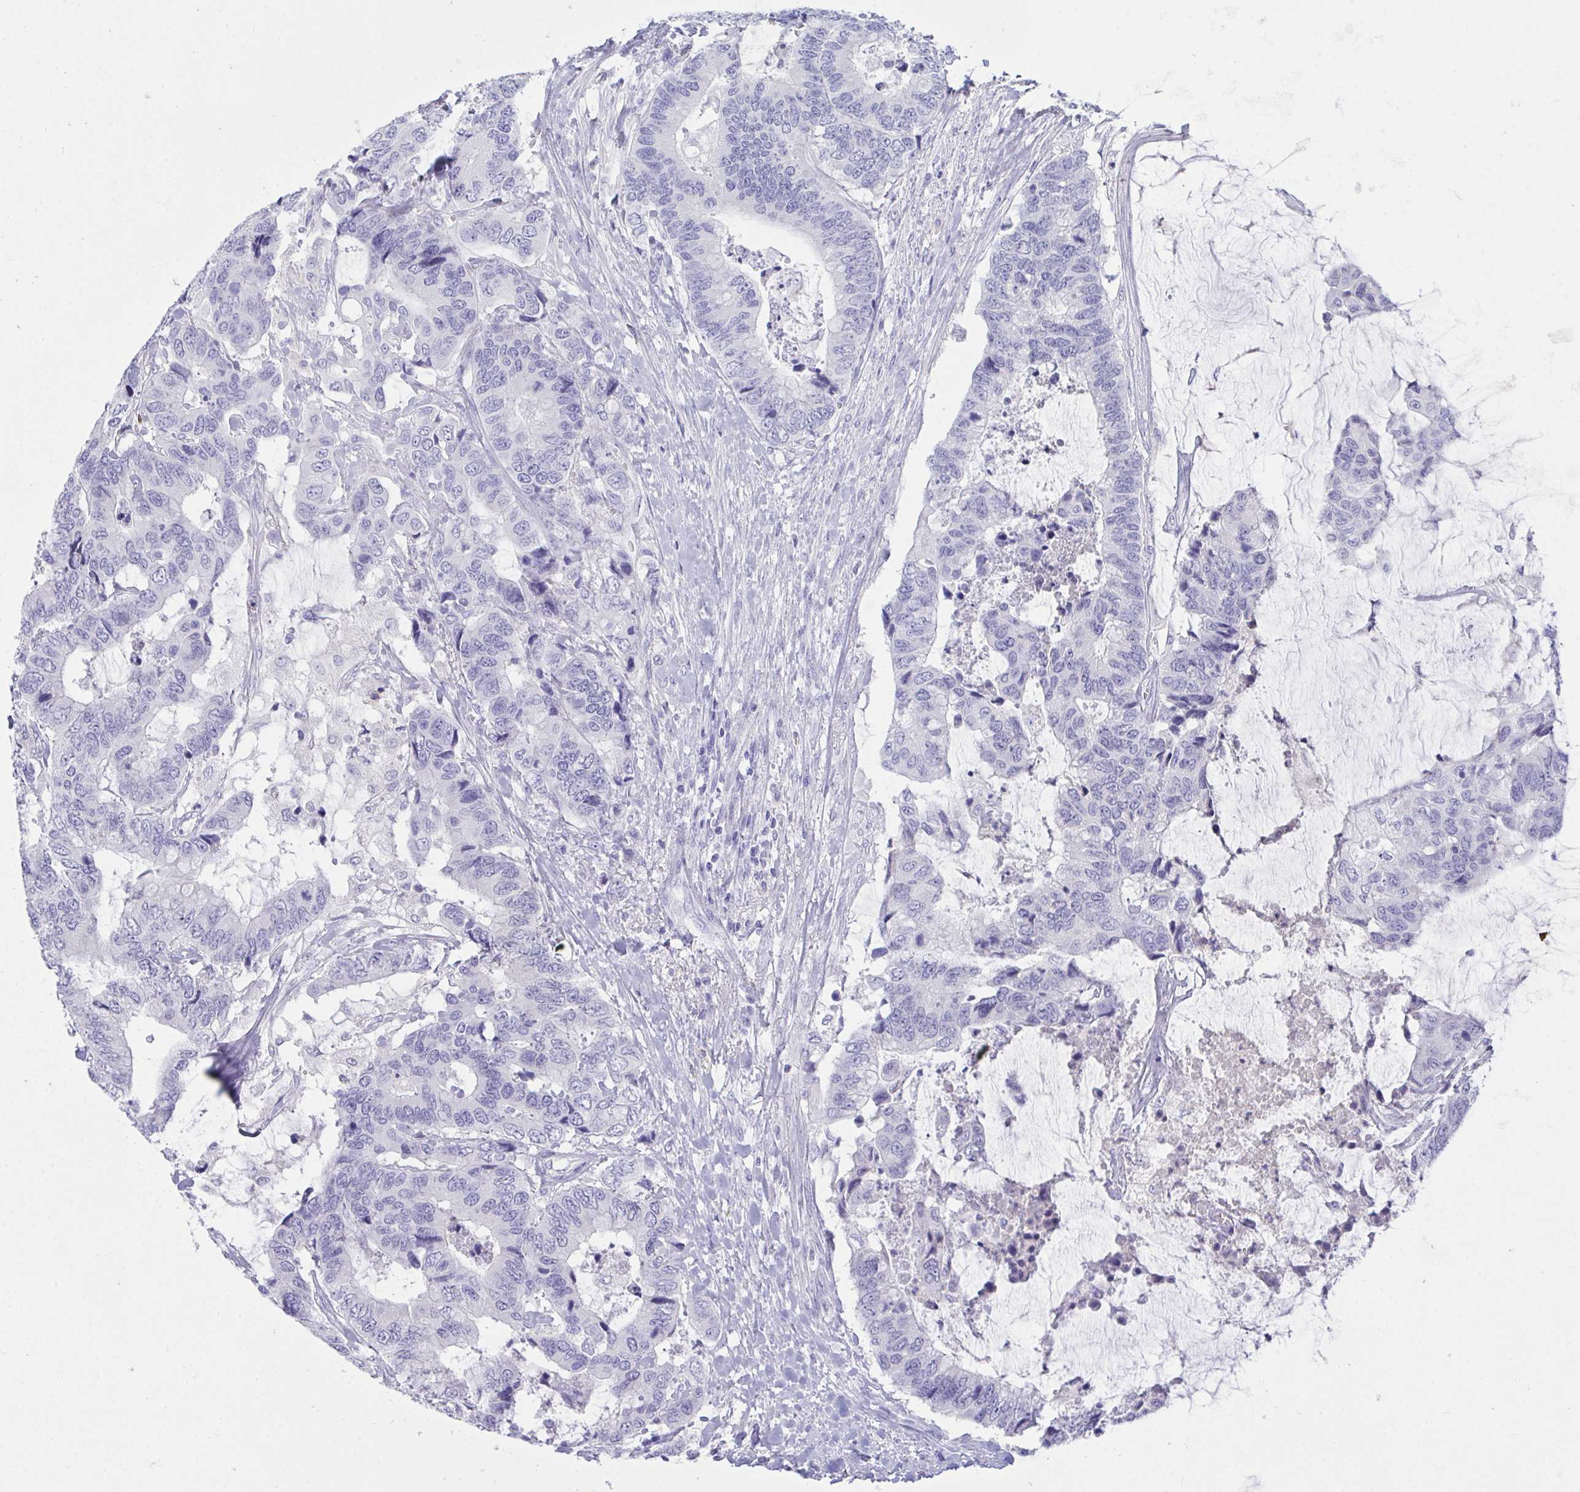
{"staining": {"intensity": "negative", "quantity": "none", "location": "none"}, "tissue": "colorectal cancer", "cell_type": "Tumor cells", "image_type": "cancer", "snomed": [{"axis": "morphology", "description": "Adenocarcinoma, NOS"}, {"axis": "topography", "description": "Rectum"}], "caption": "Human colorectal adenocarcinoma stained for a protein using IHC reveals no positivity in tumor cells.", "gene": "PLEKHH1", "patient": {"sex": "female", "age": 59}}